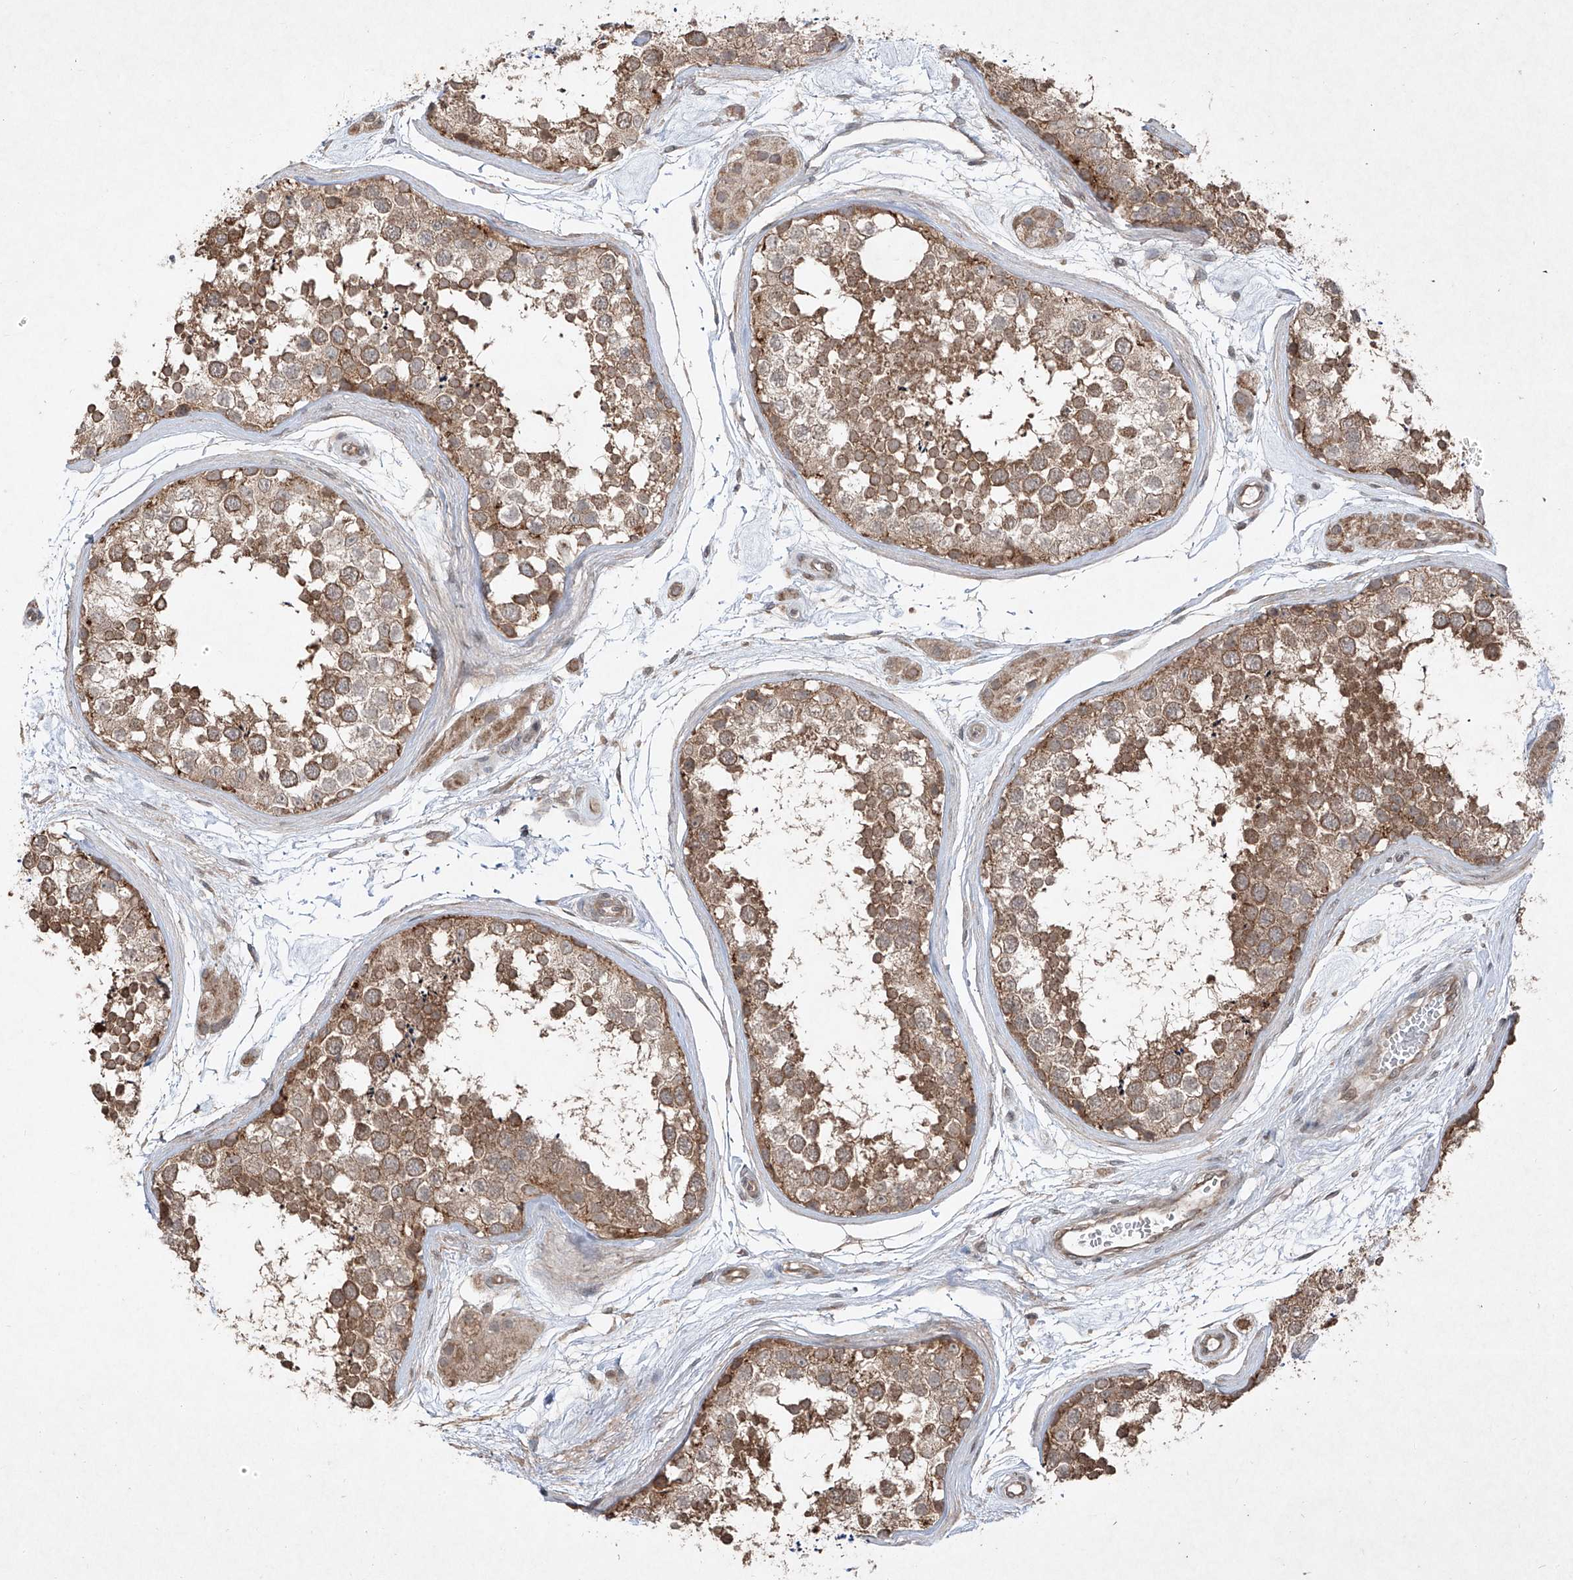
{"staining": {"intensity": "moderate", "quantity": ">75%", "location": "cytoplasmic/membranous"}, "tissue": "testis", "cell_type": "Cells in seminiferous ducts", "image_type": "normal", "snomed": [{"axis": "morphology", "description": "Normal tissue, NOS"}, {"axis": "topography", "description": "Testis"}], "caption": "Protein analysis of unremarkable testis displays moderate cytoplasmic/membranous expression in about >75% of cells in seminiferous ducts.", "gene": "ABCD3", "patient": {"sex": "male", "age": 56}}